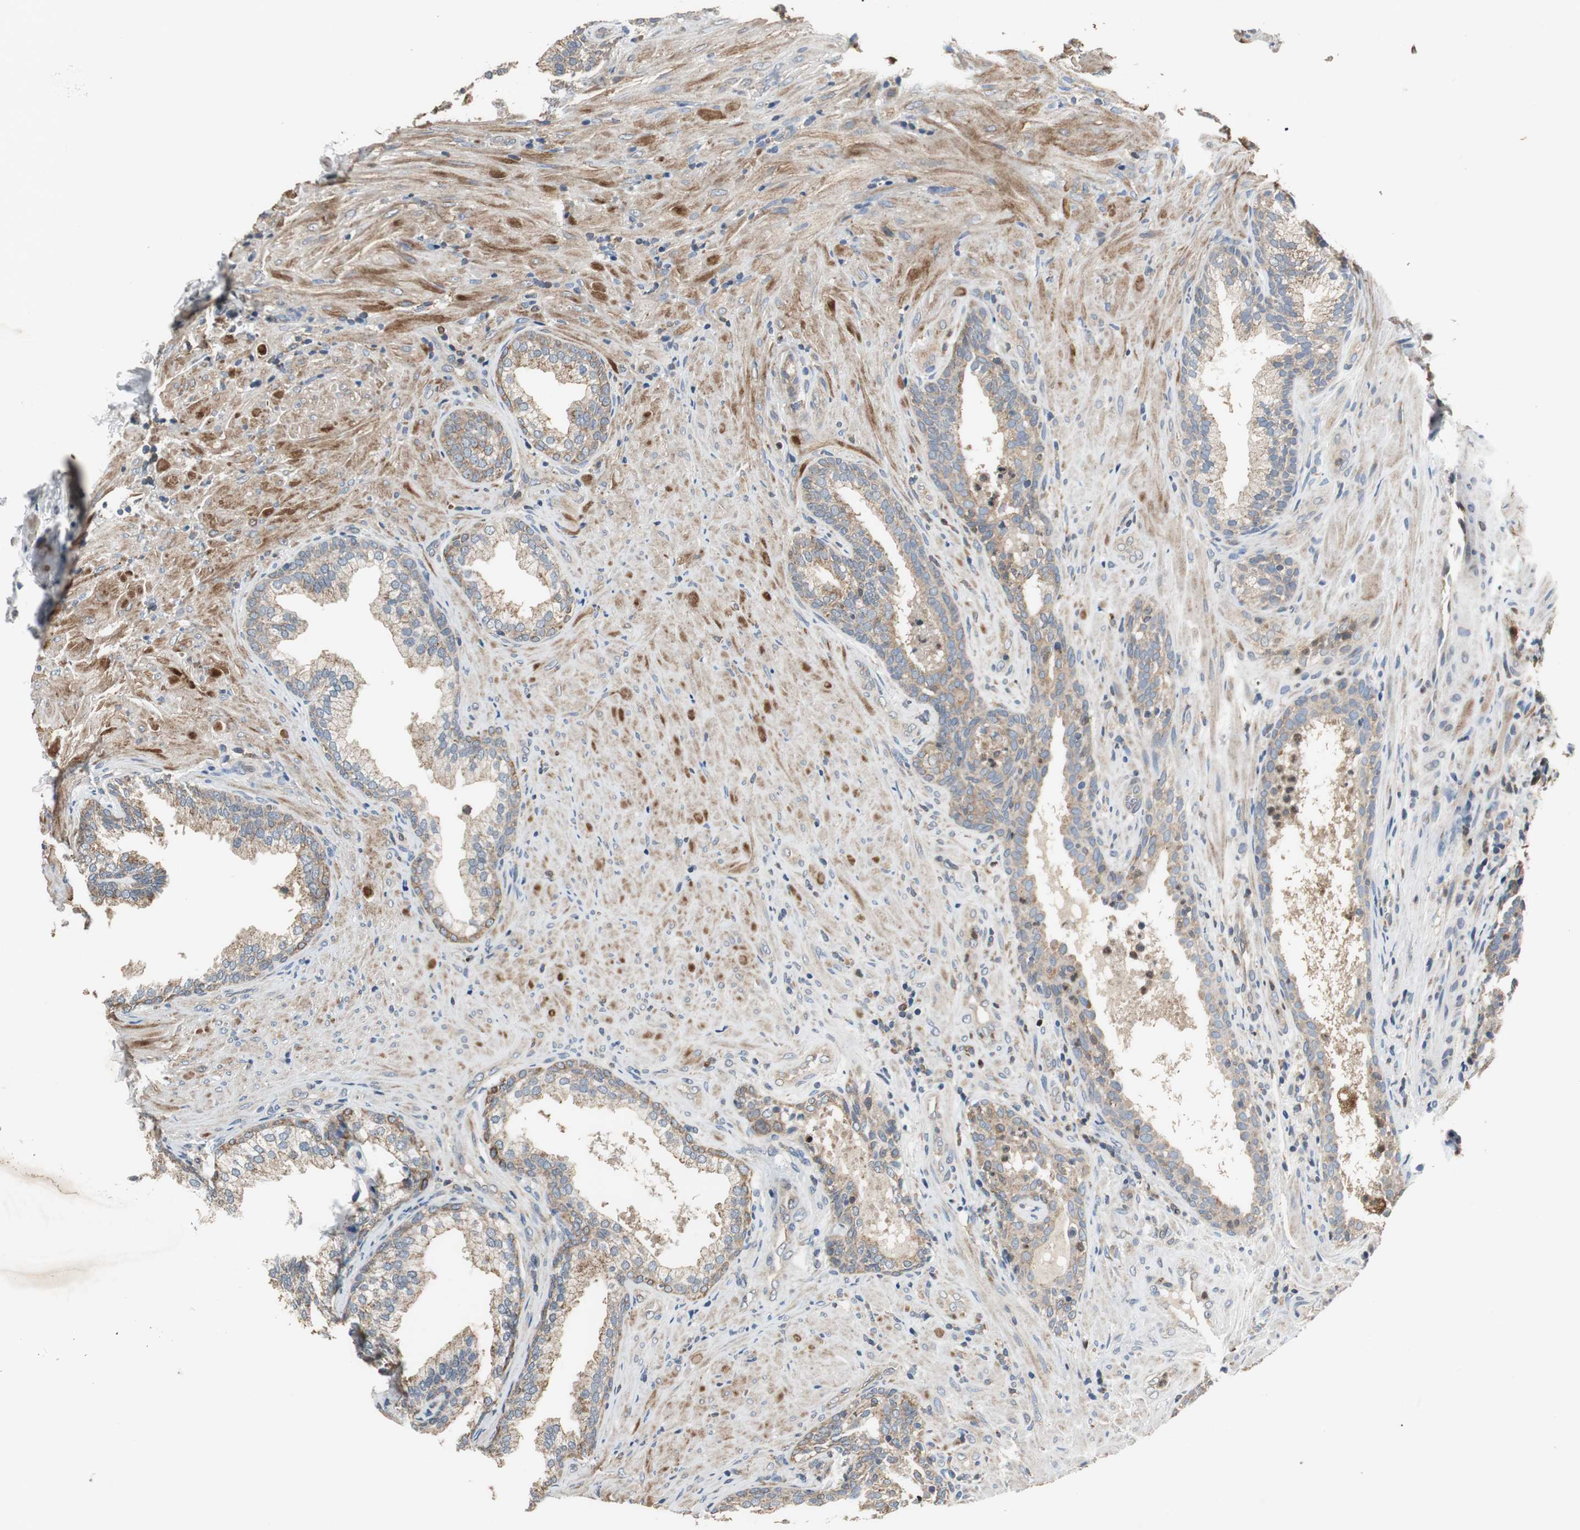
{"staining": {"intensity": "moderate", "quantity": ">75%", "location": "cytoplasmic/membranous"}, "tissue": "prostate", "cell_type": "Glandular cells", "image_type": "normal", "snomed": [{"axis": "morphology", "description": "Normal tissue, NOS"}, {"axis": "topography", "description": "Prostate"}], "caption": "IHC staining of benign prostate, which exhibits medium levels of moderate cytoplasmic/membranous staining in about >75% of glandular cells indicating moderate cytoplasmic/membranous protein expression. The staining was performed using DAB (3,3'-diaminobenzidine) (brown) for protein detection and nuclei were counterstained in hematoxylin (blue).", "gene": "PI4KB", "patient": {"sex": "male", "age": 76}}